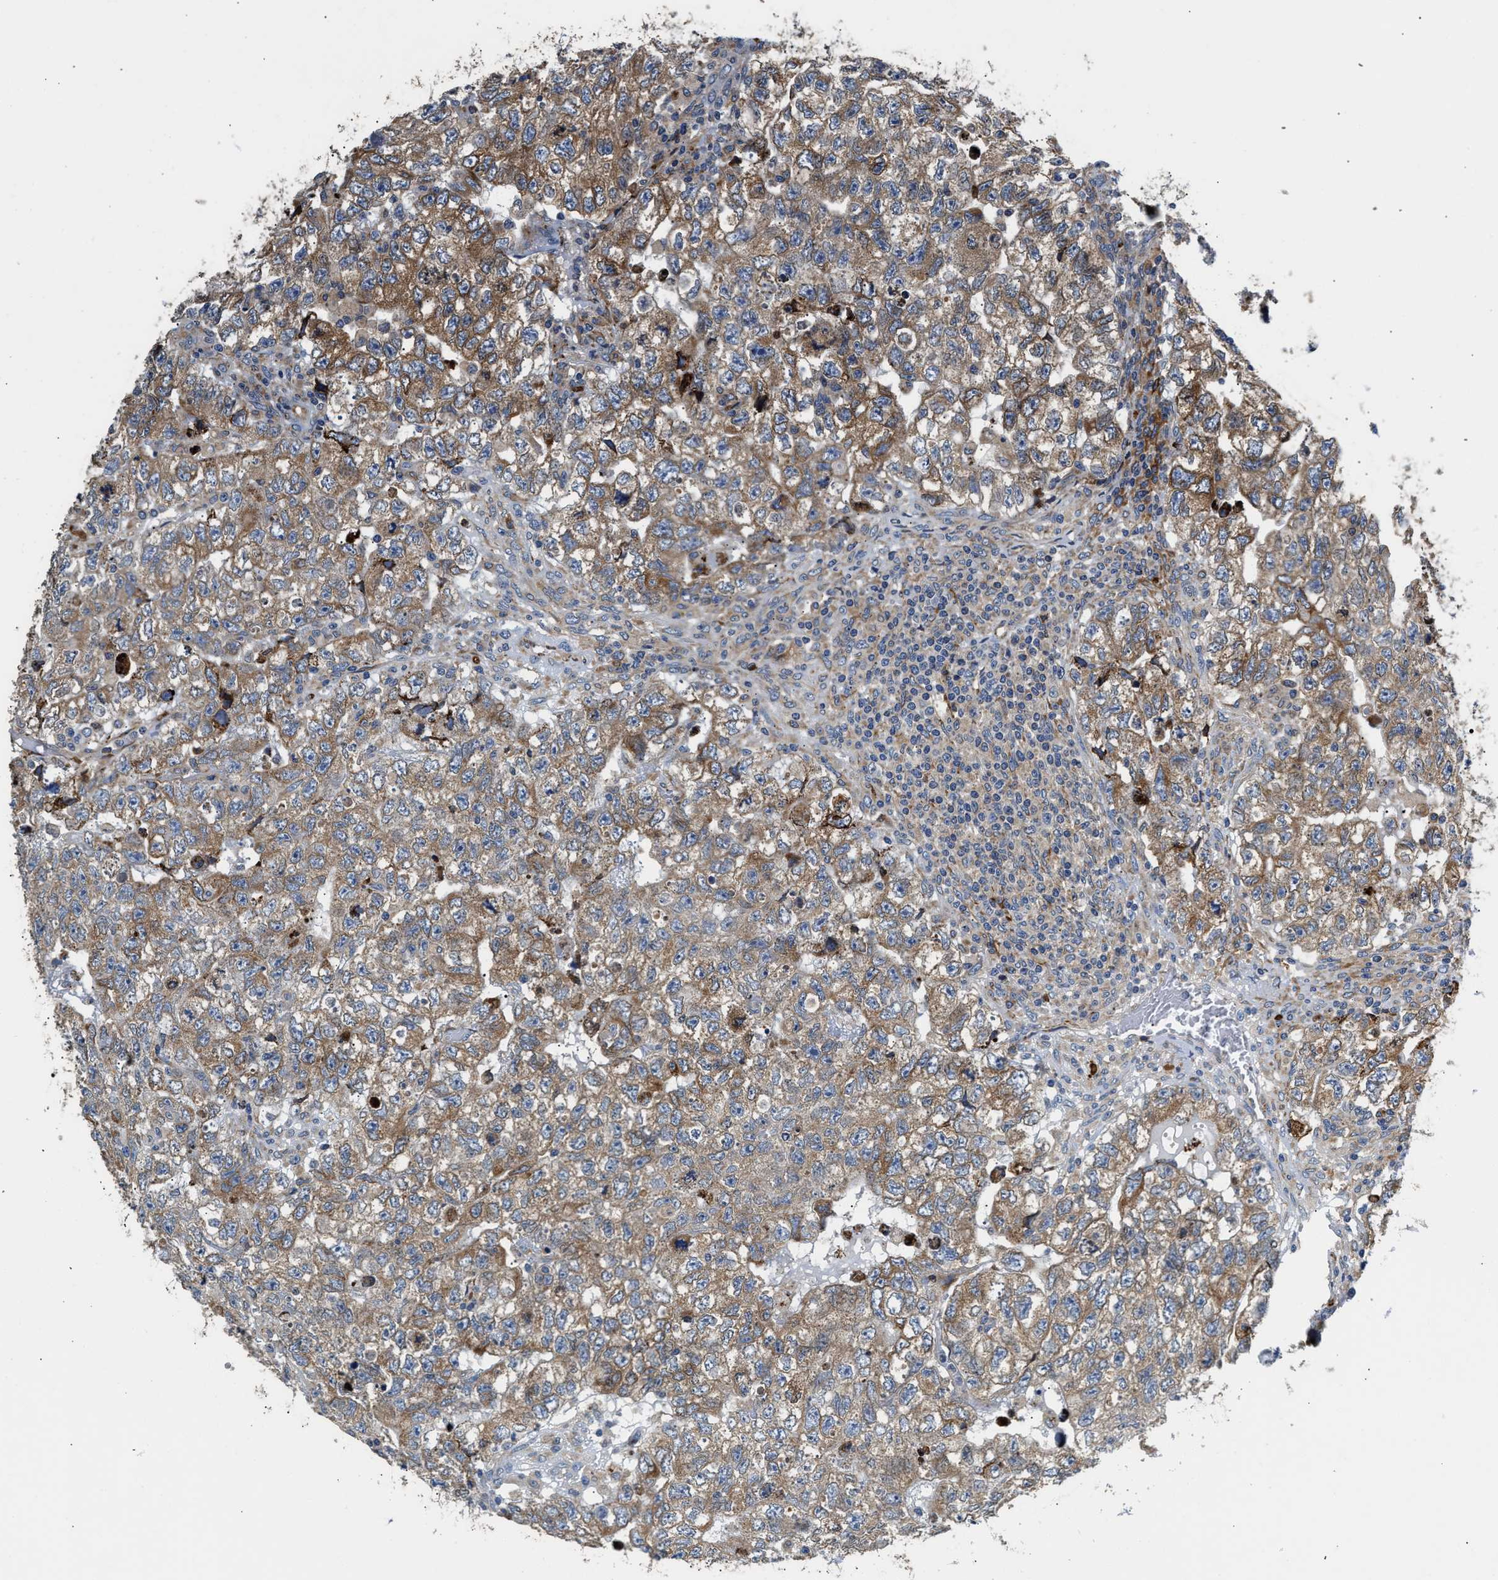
{"staining": {"intensity": "moderate", "quantity": ">75%", "location": "cytoplasmic/membranous"}, "tissue": "testis cancer", "cell_type": "Tumor cells", "image_type": "cancer", "snomed": [{"axis": "morphology", "description": "Carcinoma, Embryonal, NOS"}, {"axis": "topography", "description": "Testis"}], "caption": "An image showing moderate cytoplasmic/membranous expression in approximately >75% of tumor cells in testis cancer (embryonal carcinoma), as visualized by brown immunohistochemical staining.", "gene": "AMZ1", "patient": {"sex": "male", "age": 36}}